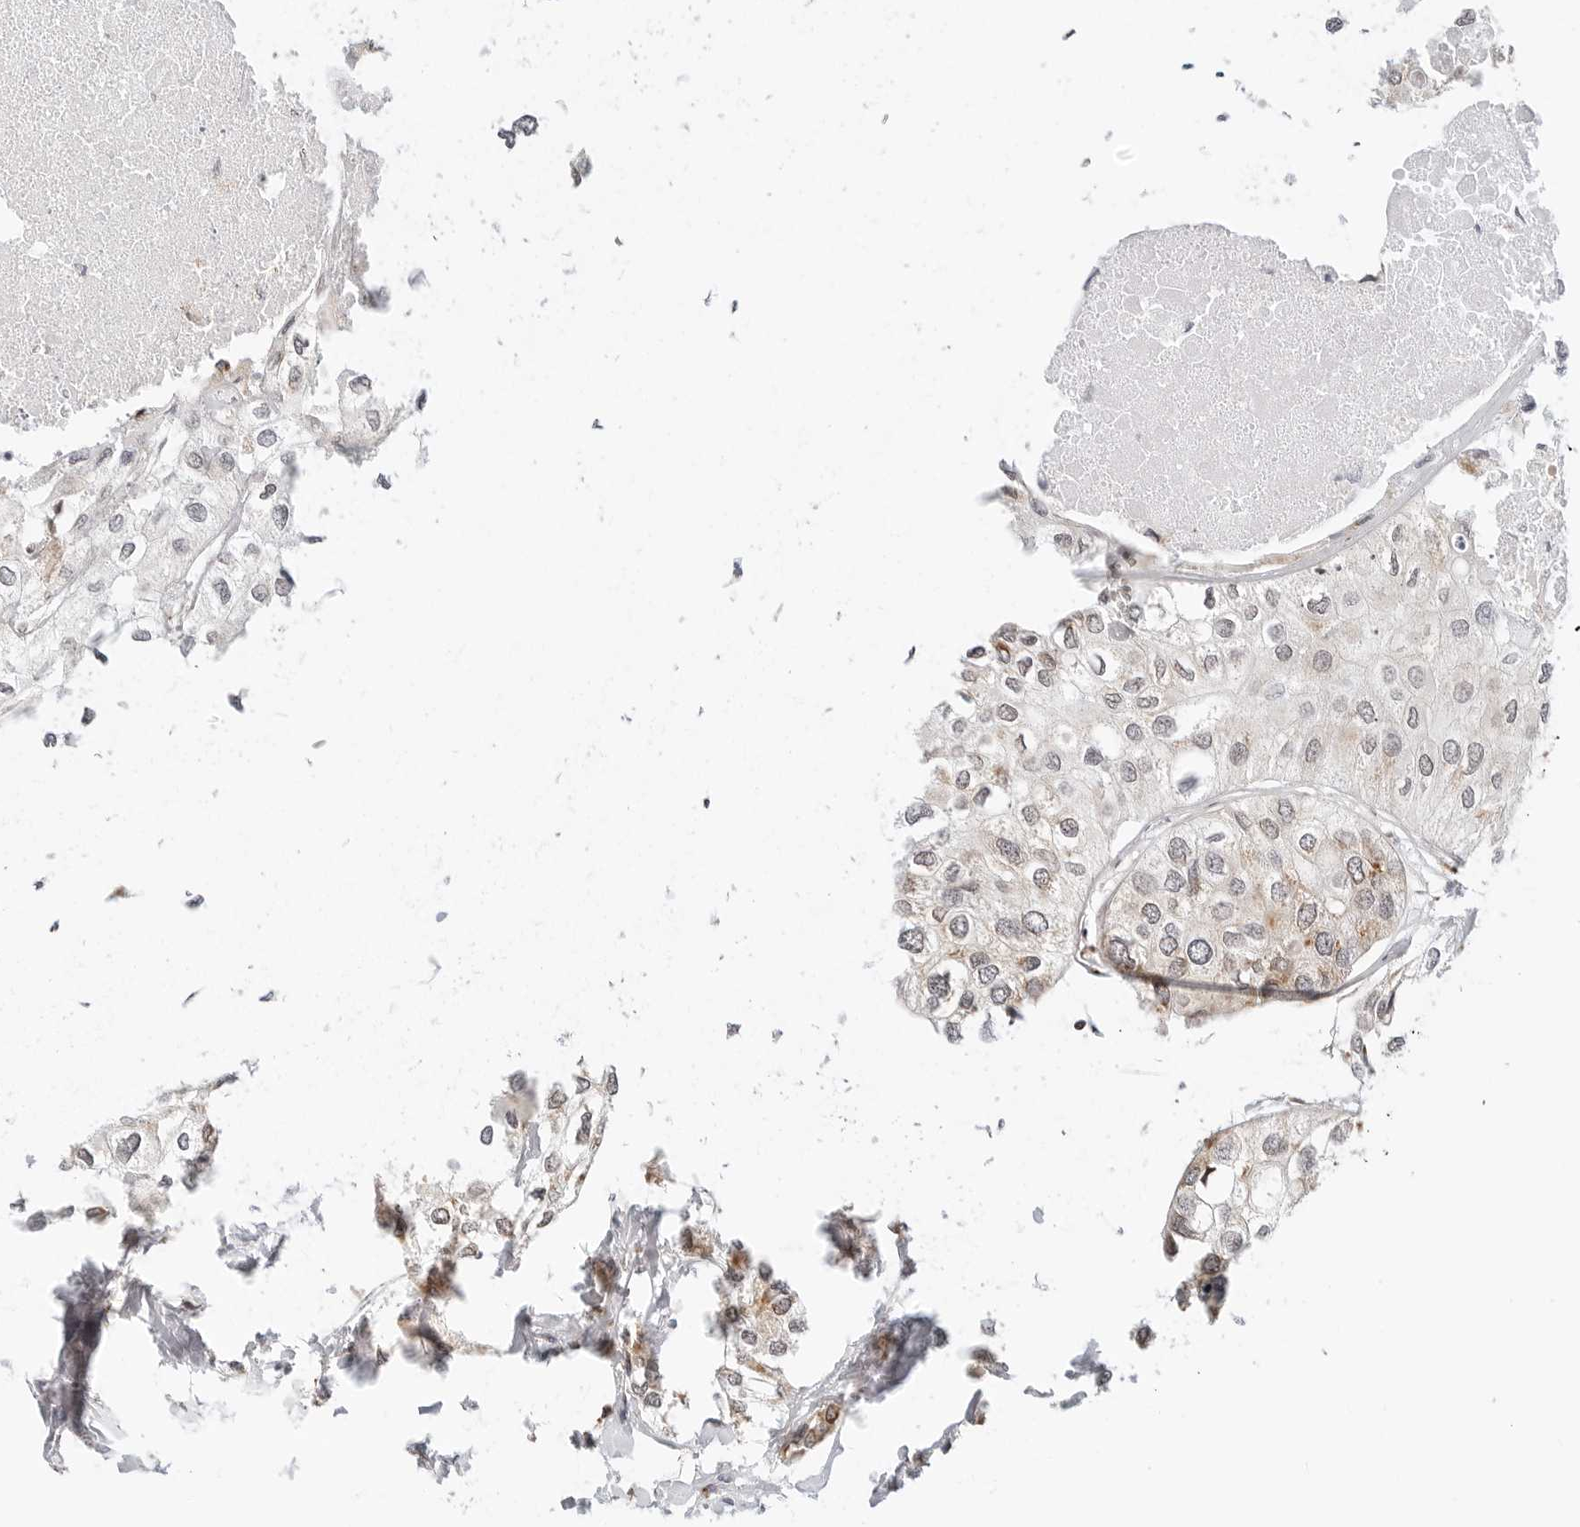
{"staining": {"intensity": "weak", "quantity": "<25%", "location": "cytoplasmic/membranous"}, "tissue": "urothelial cancer", "cell_type": "Tumor cells", "image_type": "cancer", "snomed": [{"axis": "morphology", "description": "Urothelial carcinoma, High grade"}, {"axis": "topography", "description": "Urinary bladder"}], "caption": "Immunohistochemistry (IHC) image of neoplastic tissue: human urothelial cancer stained with DAB shows no significant protein positivity in tumor cells.", "gene": "POLR3GL", "patient": {"sex": "male", "age": 64}}